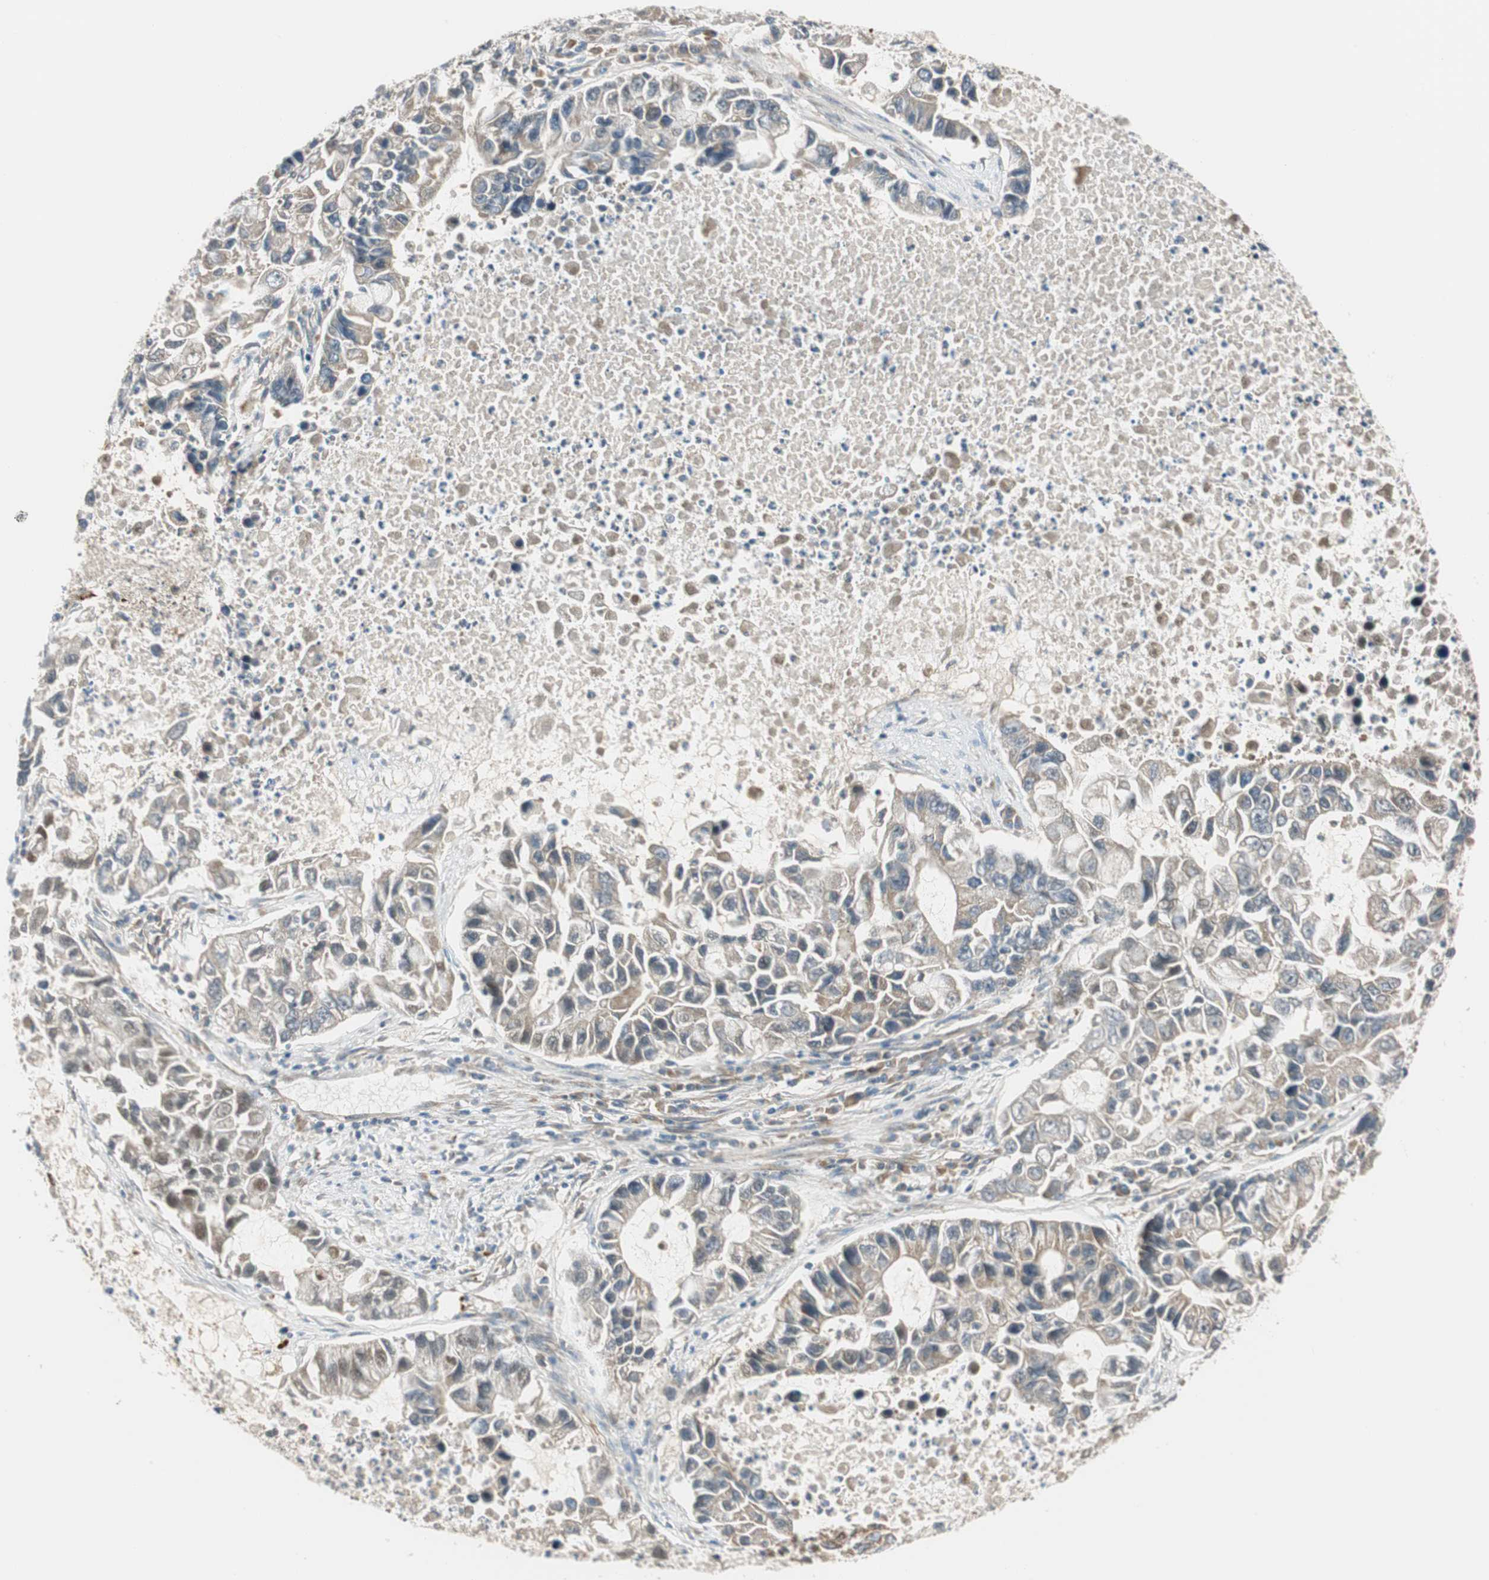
{"staining": {"intensity": "negative", "quantity": "none", "location": "none"}, "tissue": "lung cancer", "cell_type": "Tumor cells", "image_type": "cancer", "snomed": [{"axis": "morphology", "description": "Adenocarcinoma, NOS"}, {"axis": "topography", "description": "Lung"}], "caption": "This is an IHC photomicrograph of human adenocarcinoma (lung). There is no positivity in tumor cells.", "gene": "ABI1", "patient": {"sex": "female", "age": 51}}